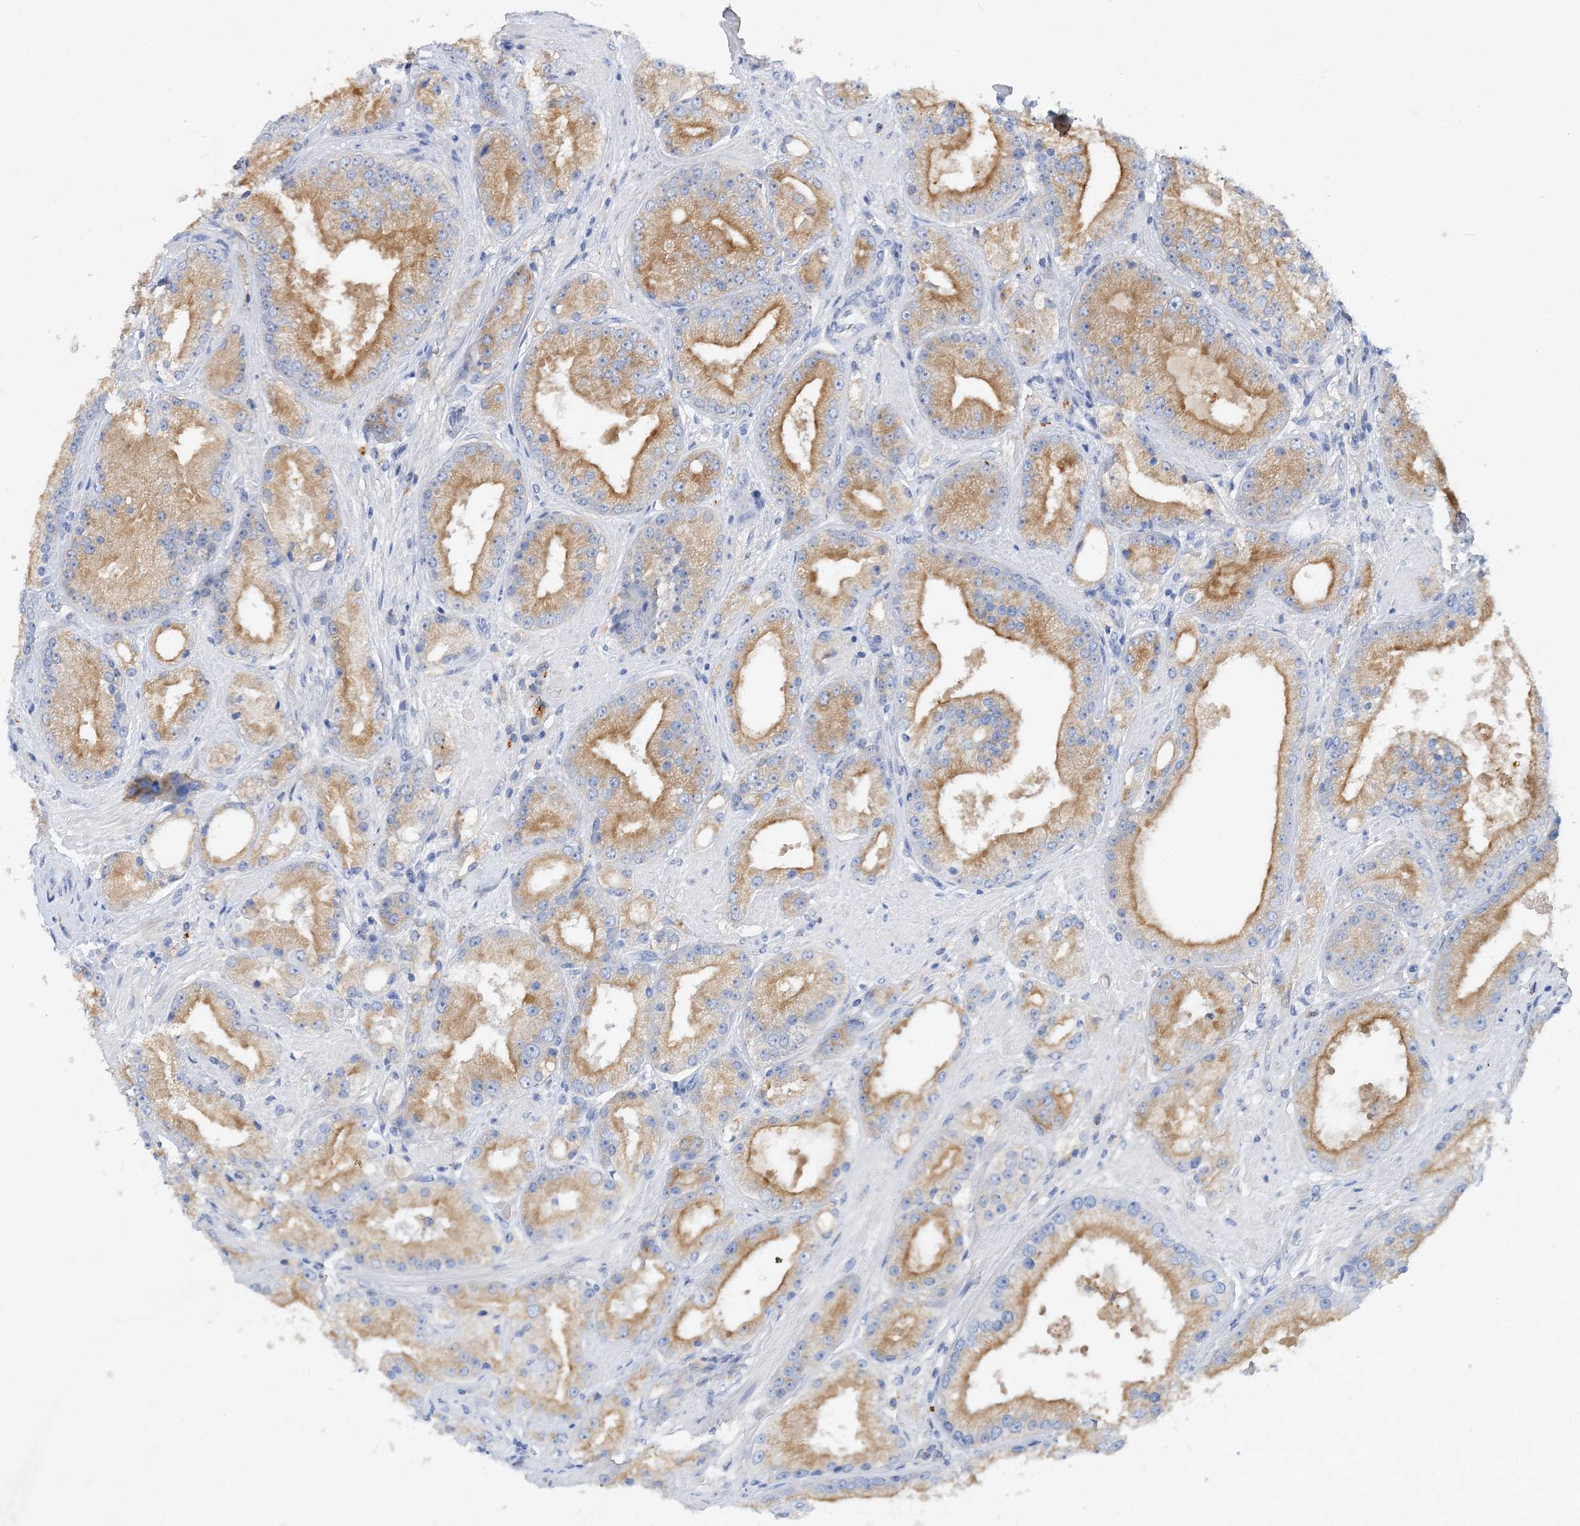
{"staining": {"intensity": "moderate", "quantity": ">75%", "location": "cytoplasmic/membranous"}, "tissue": "prostate cancer", "cell_type": "Tumor cells", "image_type": "cancer", "snomed": [{"axis": "morphology", "description": "Adenocarcinoma, Low grade"}, {"axis": "topography", "description": "Prostate"}], "caption": "This is a histology image of immunohistochemistry (IHC) staining of prostate cancer, which shows moderate staining in the cytoplasmic/membranous of tumor cells.", "gene": "GRINA", "patient": {"sex": "male", "age": 67}}